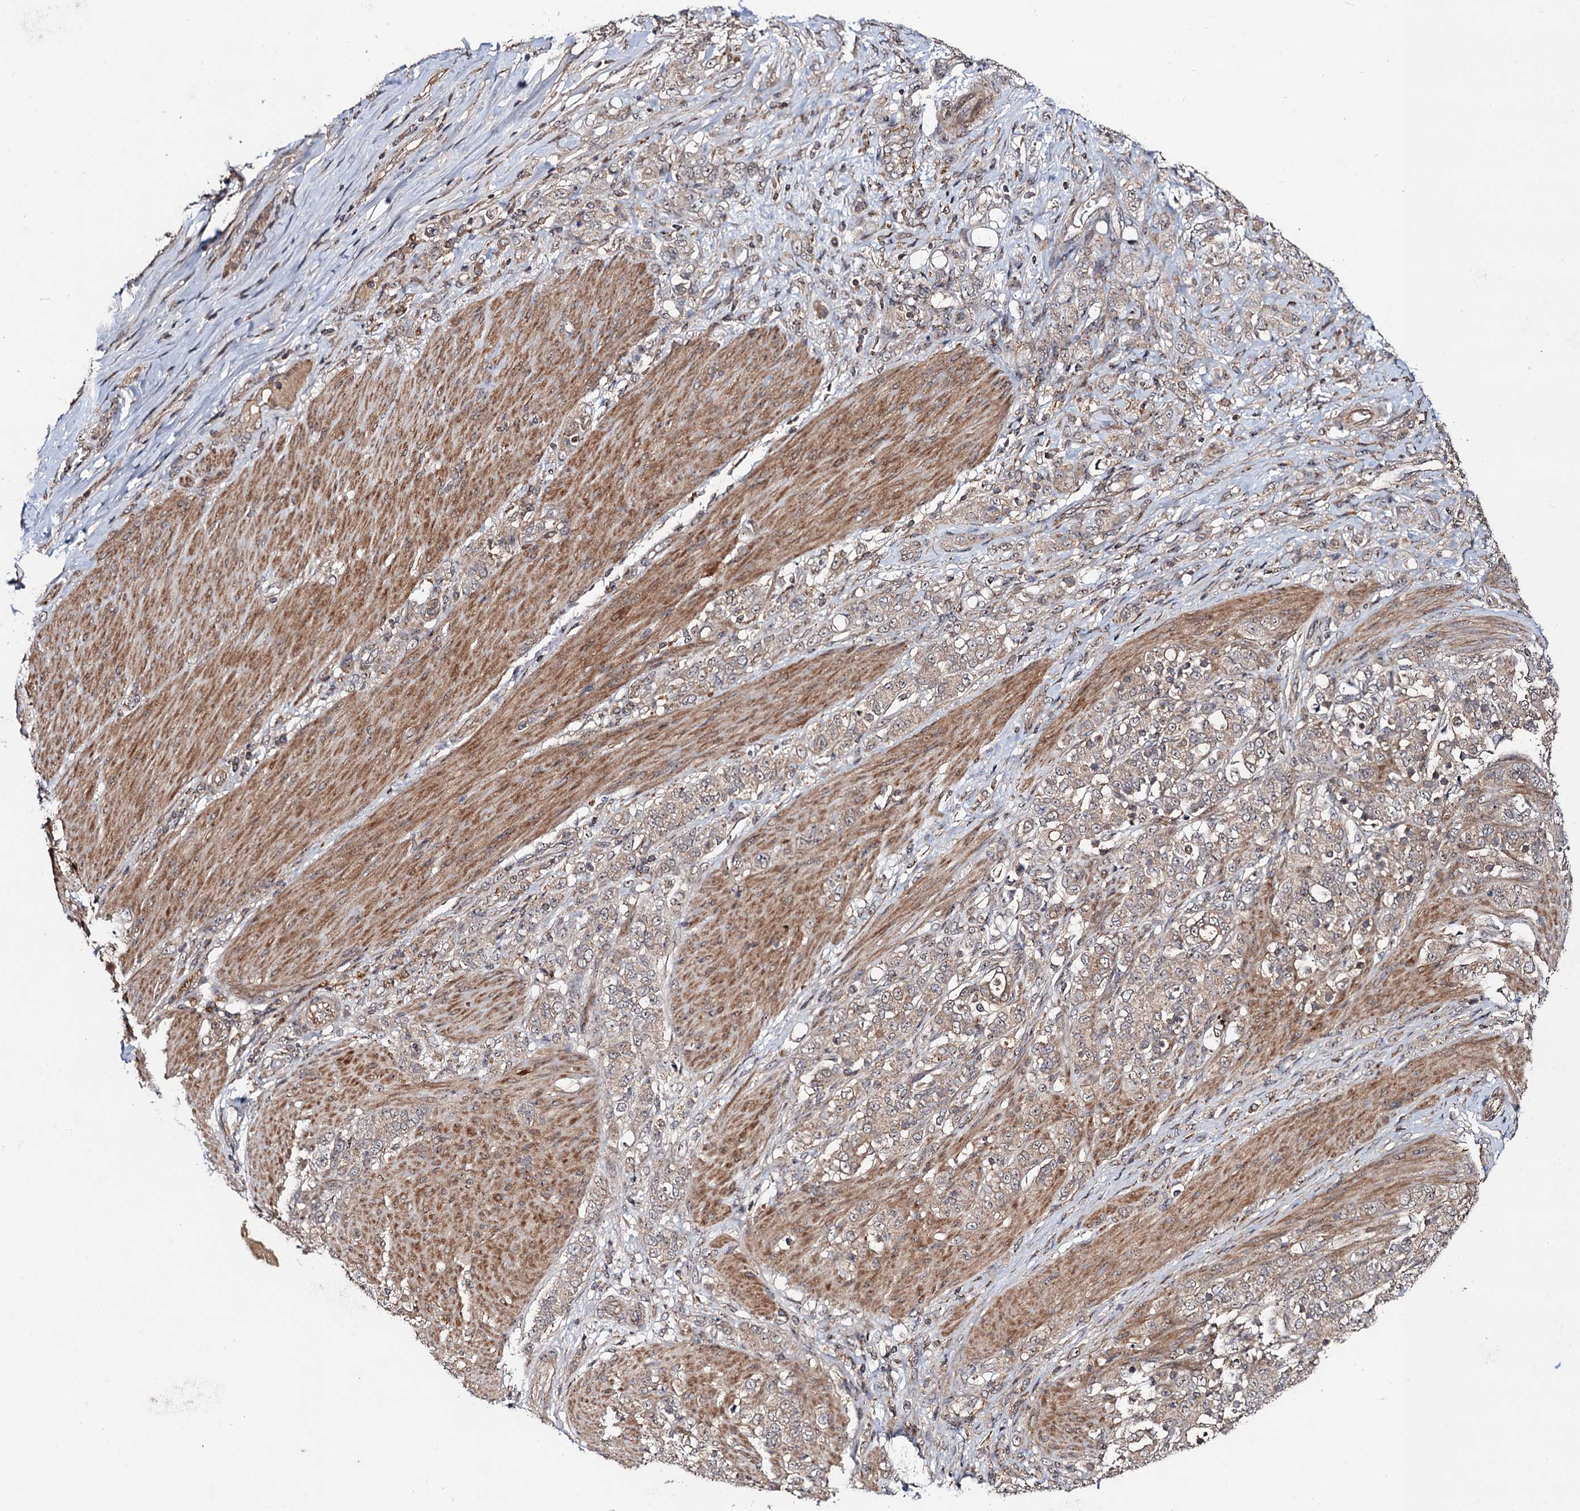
{"staining": {"intensity": "weak", "quantity": ">75%", "location": "cytoplasmic/membranous"}, "tissue": "stomach cancer", "cell_type": "Tumor cells", "image_type": "cancer", "snomed": [{"axis": "morphology", "description": "Adenocarcinoma, NOS"}, {"axis": "topography", "description": "Stomach"}], "caption": "Stomach adenocarcinoma tissue displays weak cytoplasmic/membranous expression in approximately >75% of tumor cells, visualized by immunohistochemistry. Using DAB (brown) and hematoxylin (blue) stains, captured at high magnification using brightfield microscopy.", "gene": "KXD1", "patient": {"sex": "female", "age": 79}}